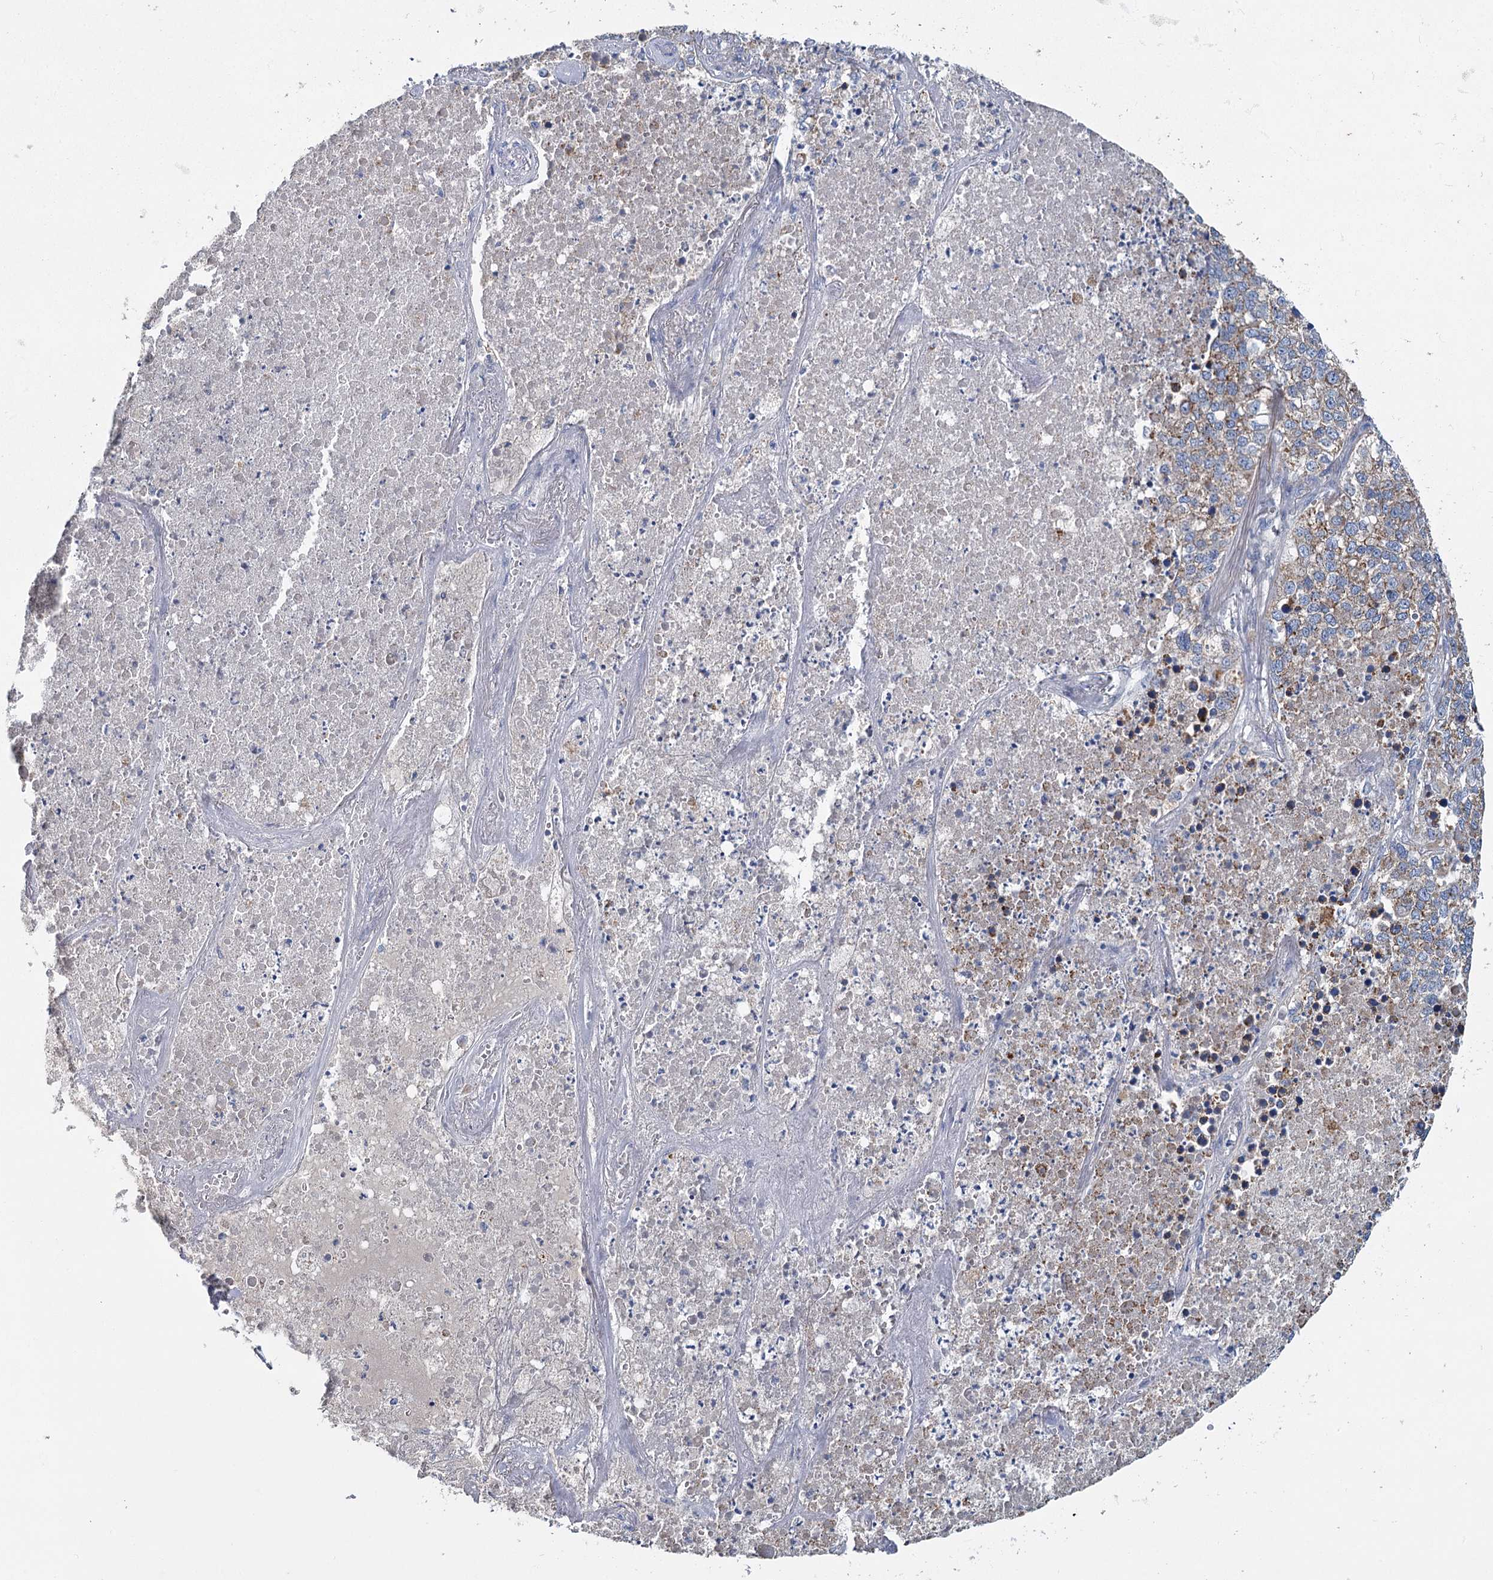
{"staining": {"intensity": "weak", "quantity": ">75%", "location": "cytoplasmic/membranous"}, "tissue": "lung cancer", "cell_type": "Tumor cells", "image_type": "cancer", "snomed": [{"axis": "morphology", "description": "Adenocarcinoma, NOS"}, {"axis": "topography", "description": "Lung"}], "caption": "Lung cancer was stained to show a protein in brown. There is low levels of weak cytoplasmic/membranous staining in about >75% of tumor cells.", "gene": "ANKRD16", "patient": {"sex": "male", "age": 49}}